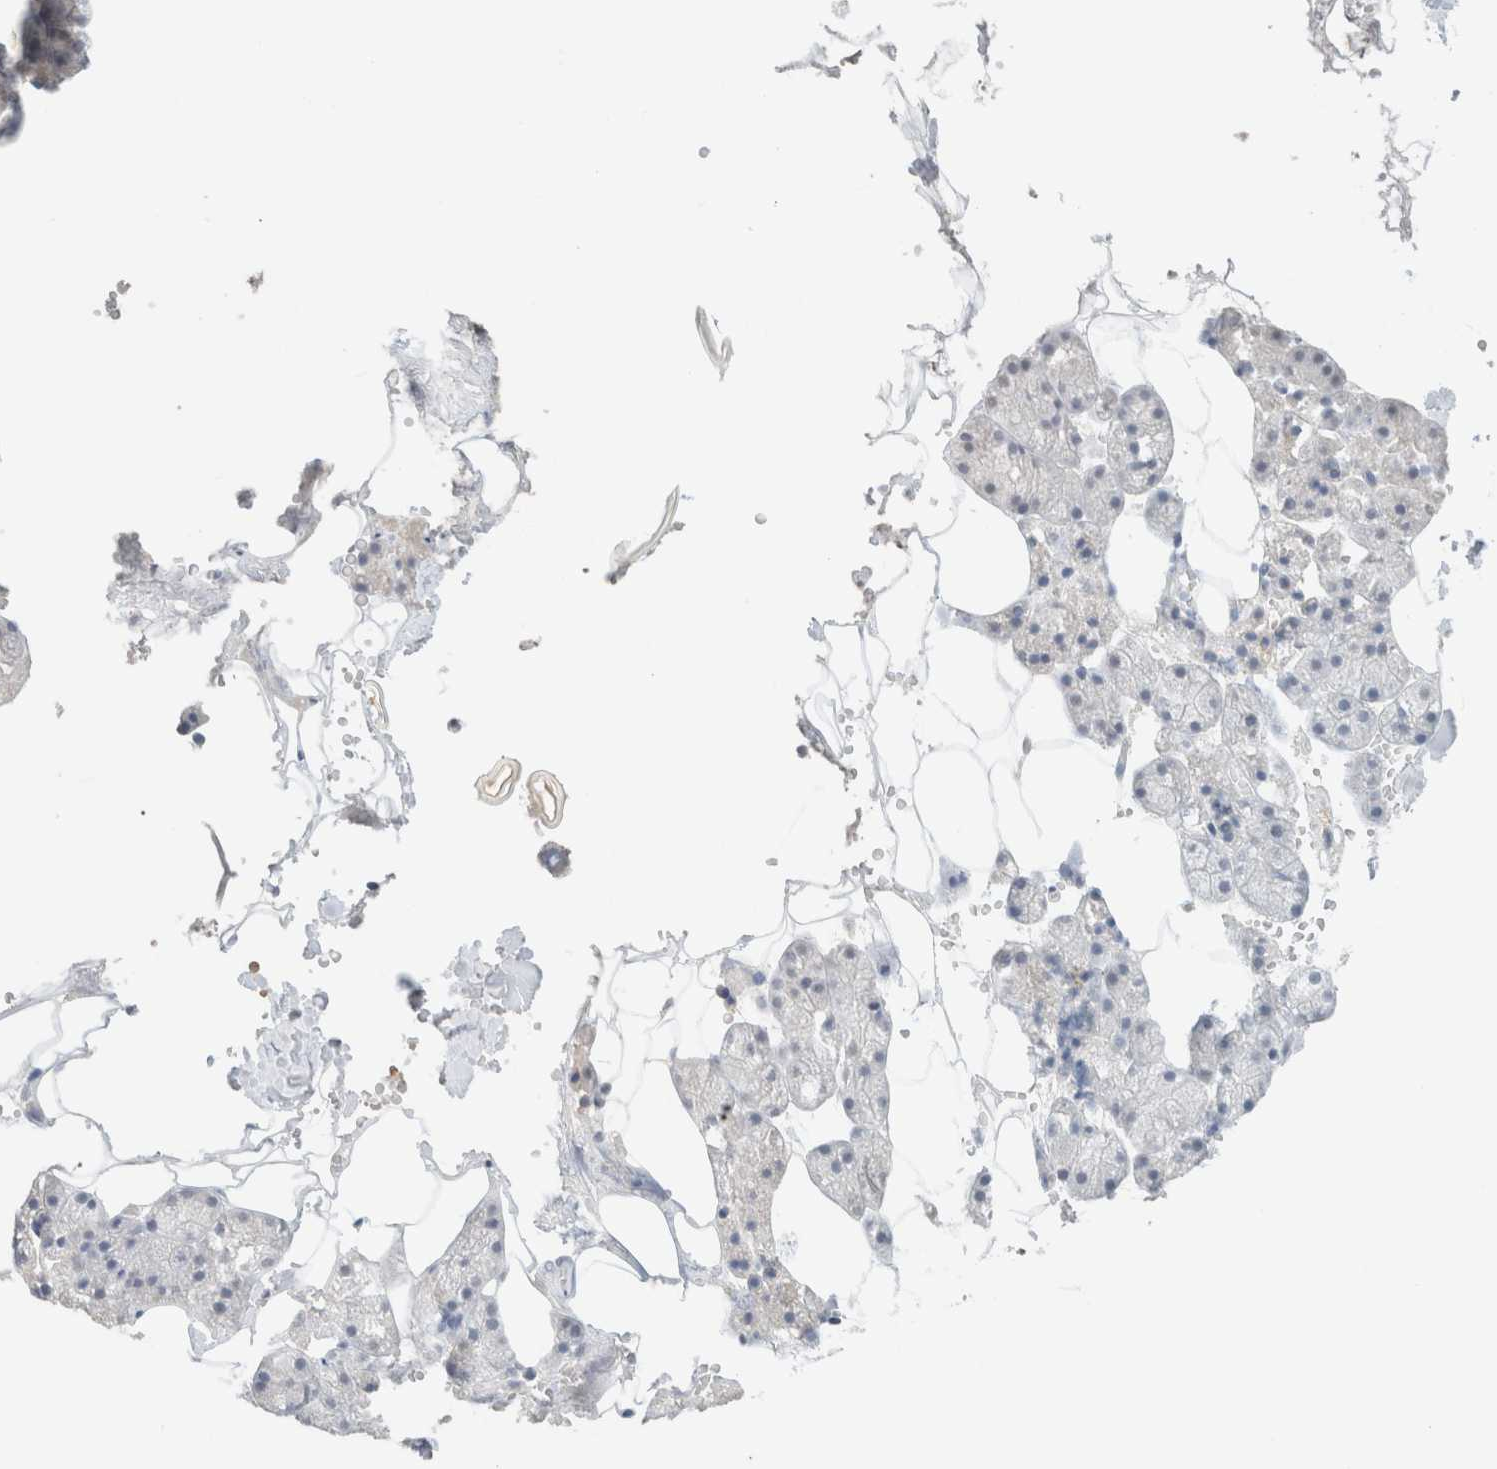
{"staining": {"intensity": "negative", "quantity": "none", "location": "none"}, "tissue": "salivary gland", "cell_type": "Glandular cells", "image_type": "normal", "snomed": [{"axis": "morphology", "description": "Normal tissue, NOS"}, {"axis": "topography", "description": "Salivary gland"}], "caption": "IHC of normal salivary gland exhibits no expression in glandular cells.", "gene": "CPA1", "patient": {"sex": "male", "age": 62}}